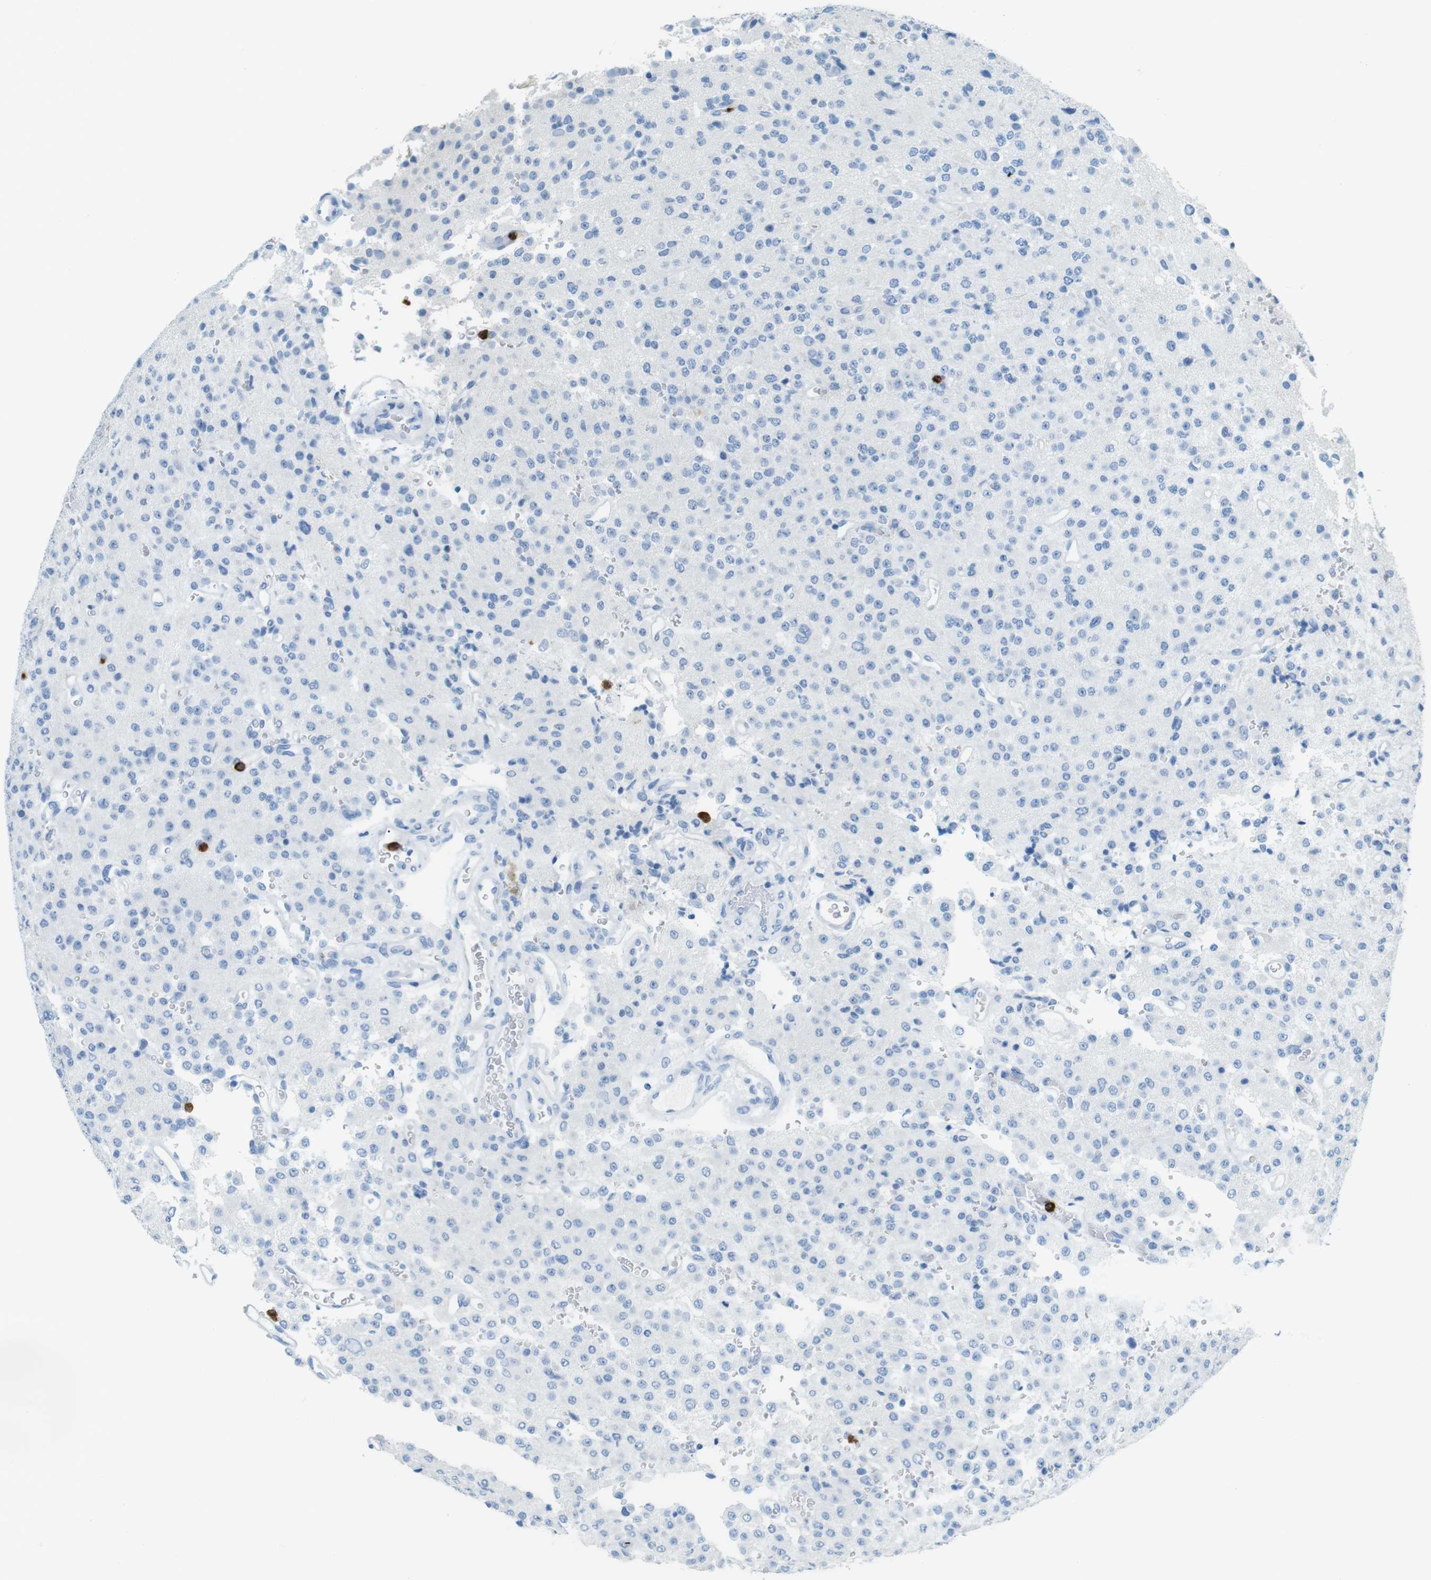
{"staining": {"intensity": "negative", "quantity": "none", "location": "none"}, "tissue": "glioma", "cell_type": "Tumor cells", "image_type": "cancer", "snomed": [{"axis": "morphology", "description": "Glioma, malignant, Low grade"}, {"axis": "topography", "description": "Brain"}], "caption": "DAB (3,3'-diaminobenzidine) immunohistochemical staining of human low-grade glioma (malignant) displays no significant positivity in tumor cells. (DAB immunohistochemistry (IHC) visualized using brightfield microscopy, high magnification).", "gene": "MCEMP1", "patient": {"sex": "male", "age": 38}}